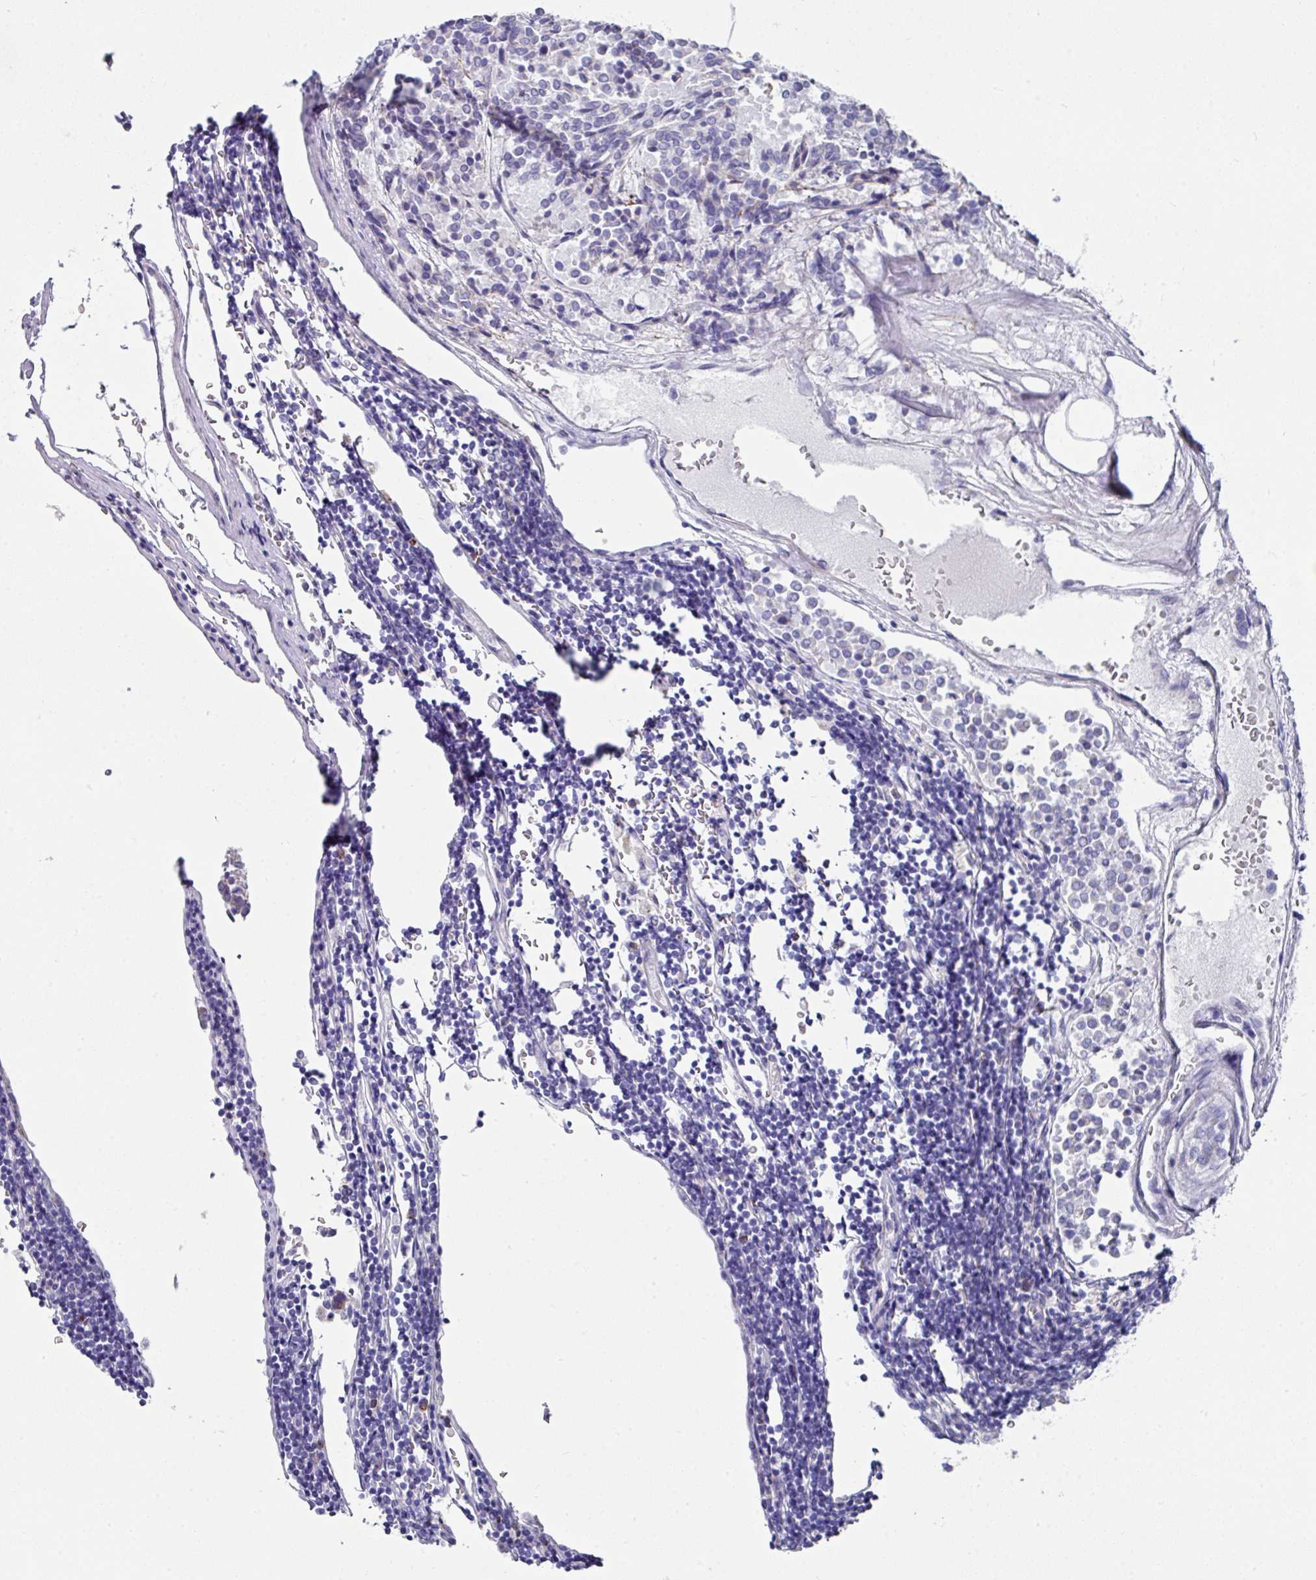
{"staining": {"intensity": "weak", "quantity": "25%-75%", "location": "cytoplasmic/membranous"}, "tissue": "carcinoid", "cell_type": "Tumor cells", "image_type": "cancer", "snomed": [{"axis": "morphology", "description": "Carcinoid, malignant, NOS"}, {"axis": "topography", "description": "Pancreas"}], "caption": "Brown immunohistochemical staining in malignant carcinoid shows weak cytoplasmic/membranous expression in approximately 25%-75% of tumor cells. The staining is performed using DAB (3,3'-diaminobenzidine) brown chromogen to label protein expression. The nuclei are counter-stained blue using hematoxylin.", "gene": "CLDN1", "patient": {"sex": "female", "age": 54}}